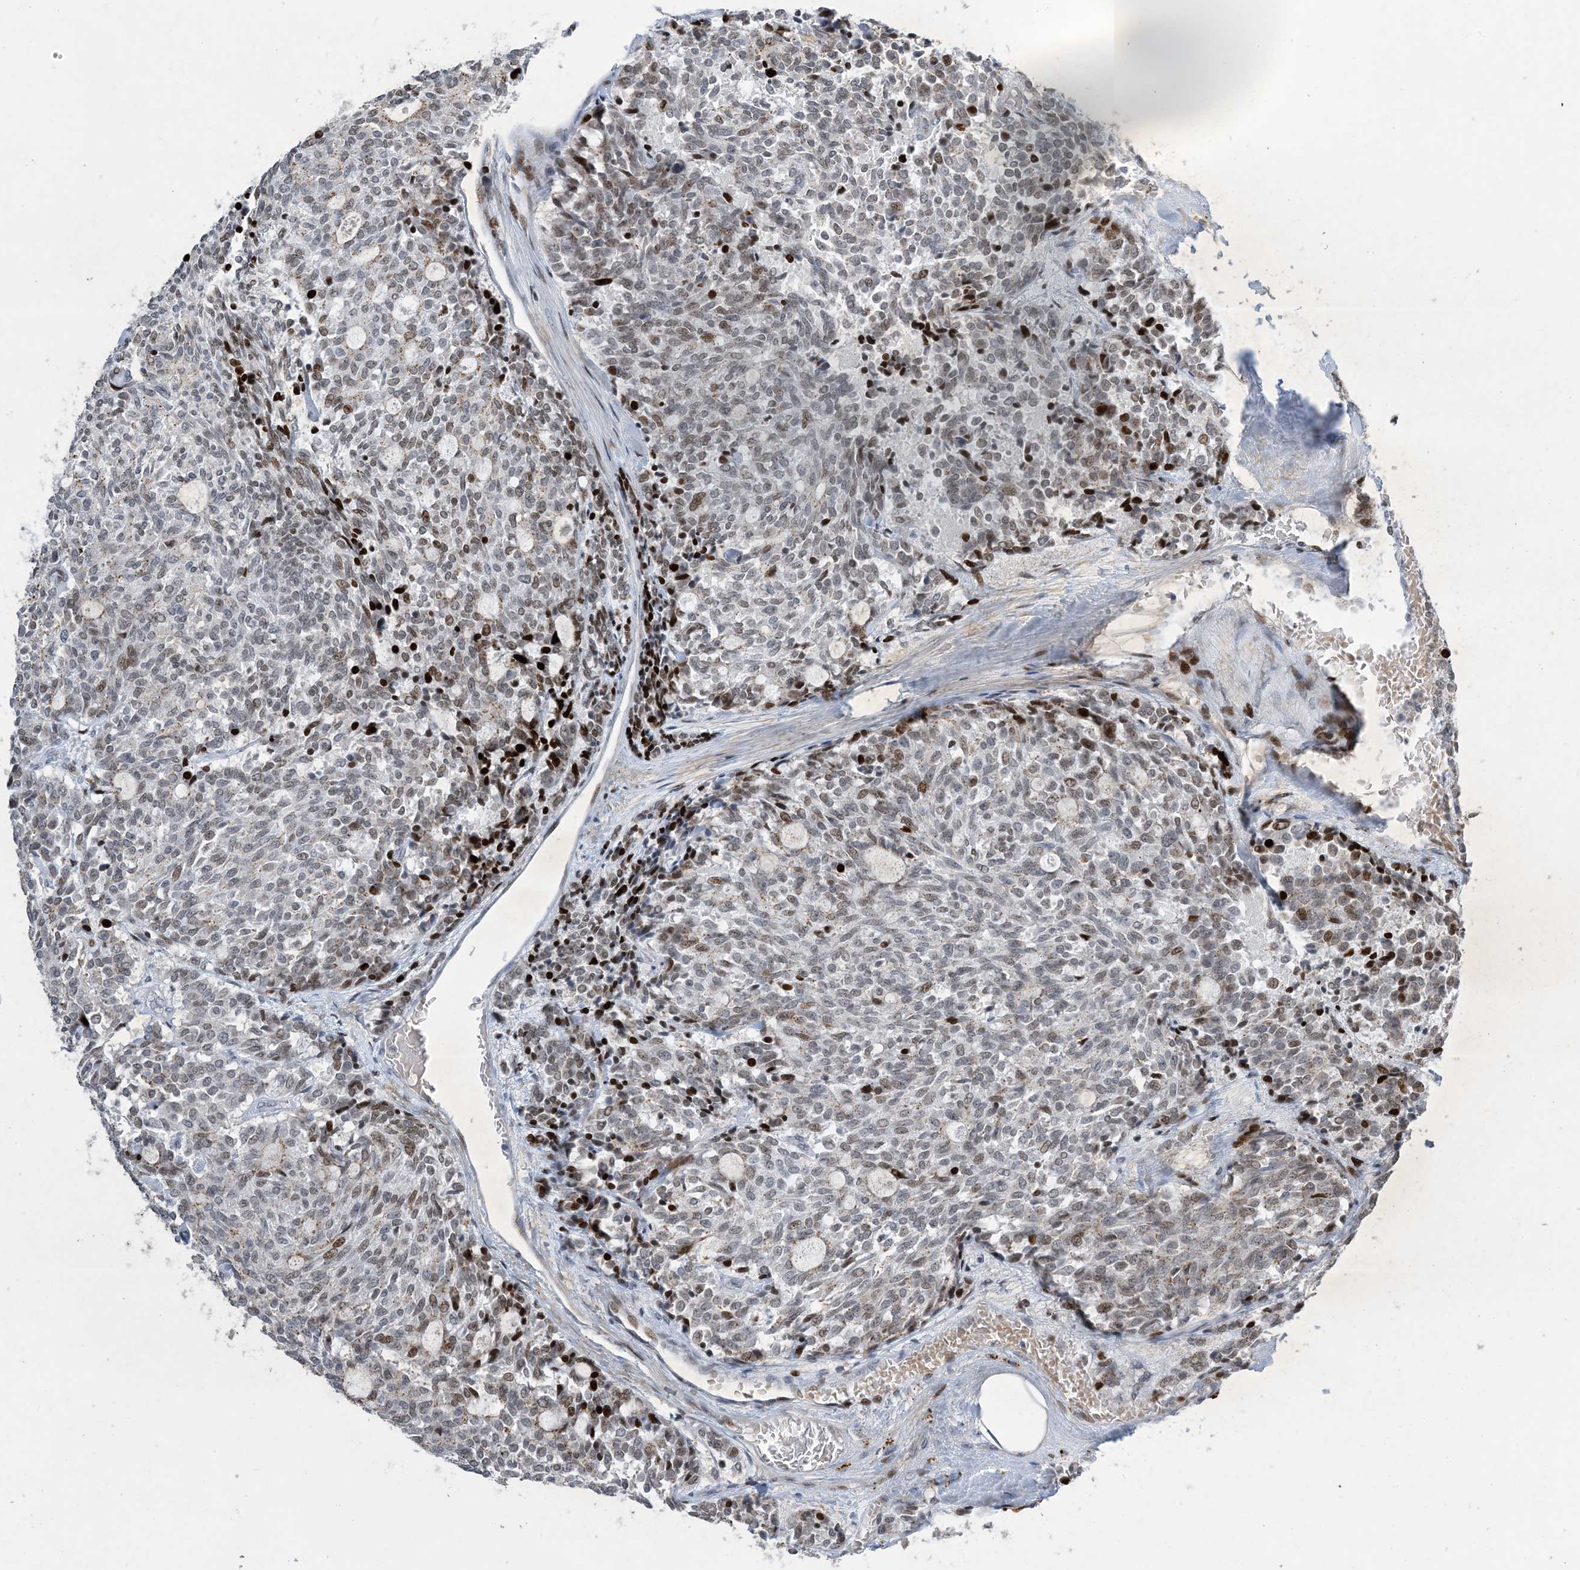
{"staining": {"intensity": "strong", "quantity": "<25%", "location": "nuclear"}, "tissue": "carcinoid", "cell_type": "Tumor cells", "image_type": "cancer", "snomed": [{"axis": "morphology", "description": "Carcinoid, malignant, NOS"}, {"axis": "topography", "description": "Pancreas"}], "caption": "Strong nuclear protein positivity is identified in approximately <25% of tumor cells in carcinoid.", "gene": "SLC25A53", "patient": {"sex": "female", "age": 54}}